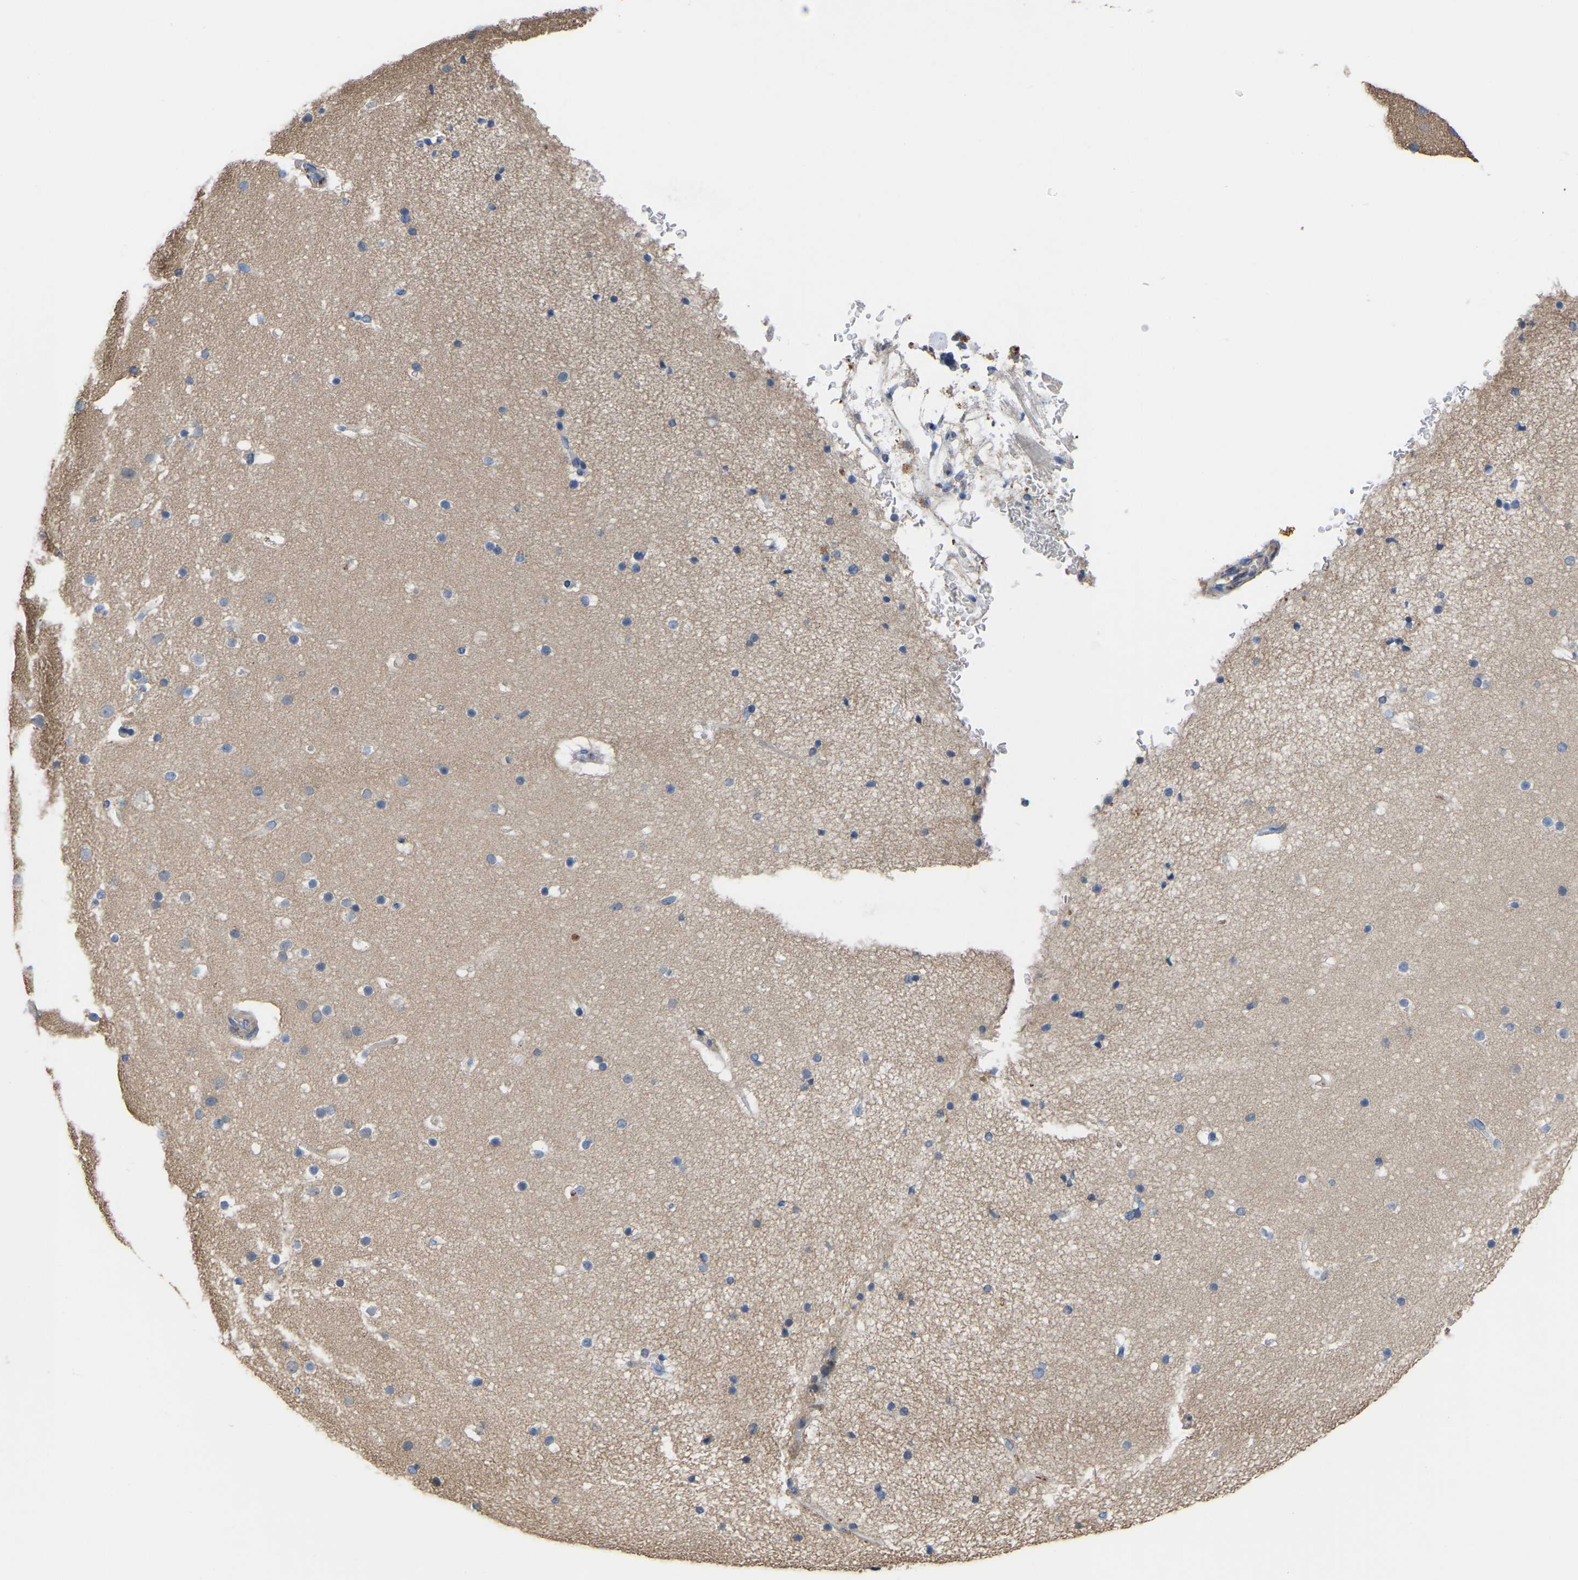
{"staining": {"intensity": "negative", "quantity": "none", "location": "none"}, "tissue": "cerebral cortex", "cell_type": "Endothelial cells", "image_type": "normal", "snomed": [{"axis": "morphology", "description": "Normal tissue, NOS"}, {"axis": "topography", "description": "Cerebral cortex"}], "caption": "This is an IHC histopathology image of unremarkable human cerebral cortex. There is no expression in endothelial cells.", "gene": "ZNF449", "patient": {"sex": "male", "age": 57}}